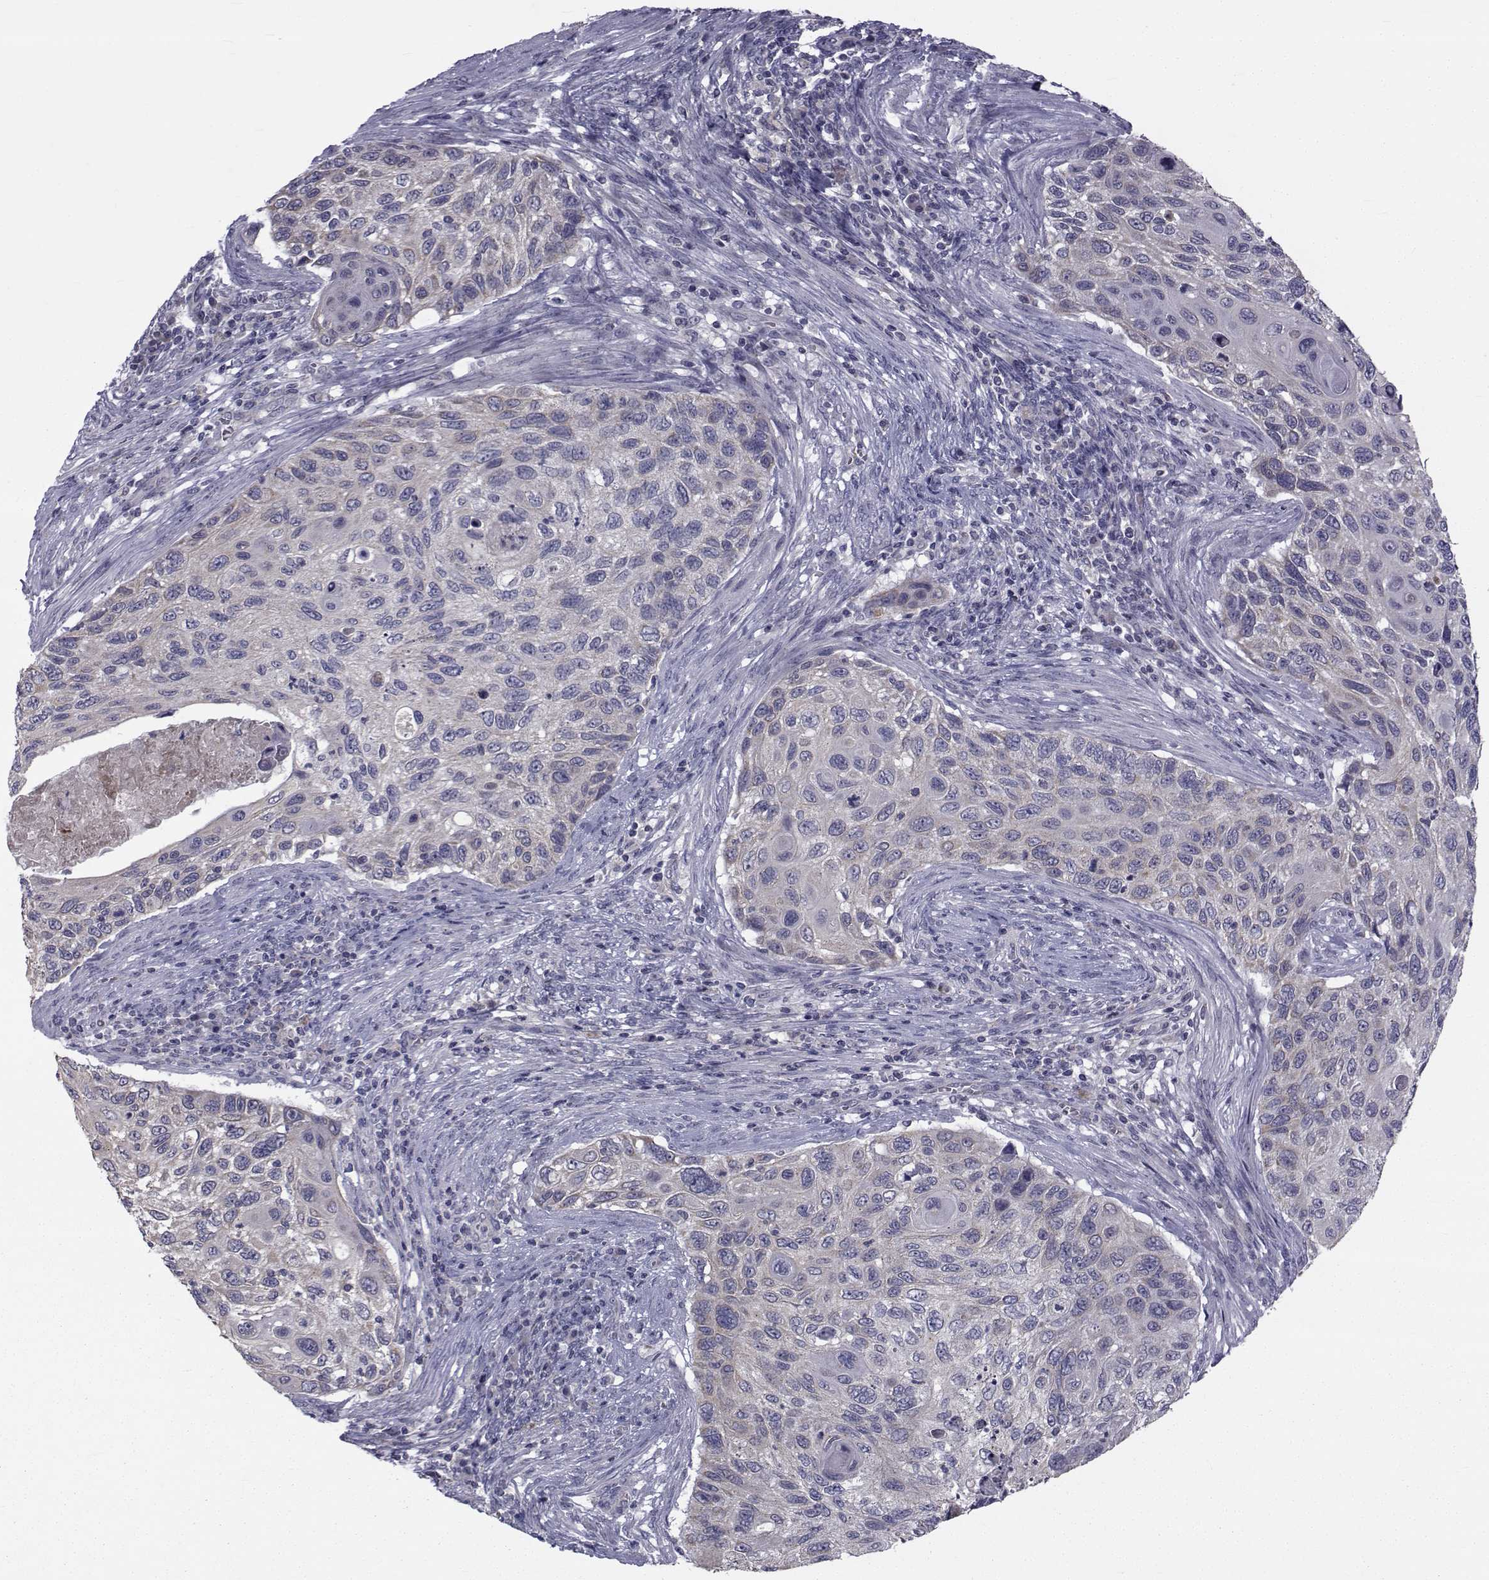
{"staining": {"intensity": "negative", "quantity": "none", "location": "none"}, "tissue": "cervical cancer", "cell_type": "Tumor cells", "image_type": "cancer", "snomed": [{"axis": "morphology", "description": "Squamous cell carcinoma, NOS"}, {"axis": "topography", "description": "Cervix"}], "caption": "Tumor cells show no significant protein expression in cervical cancer.", "gene": "ANGPT1", "patient": {"sex": "female", "age": 70}}